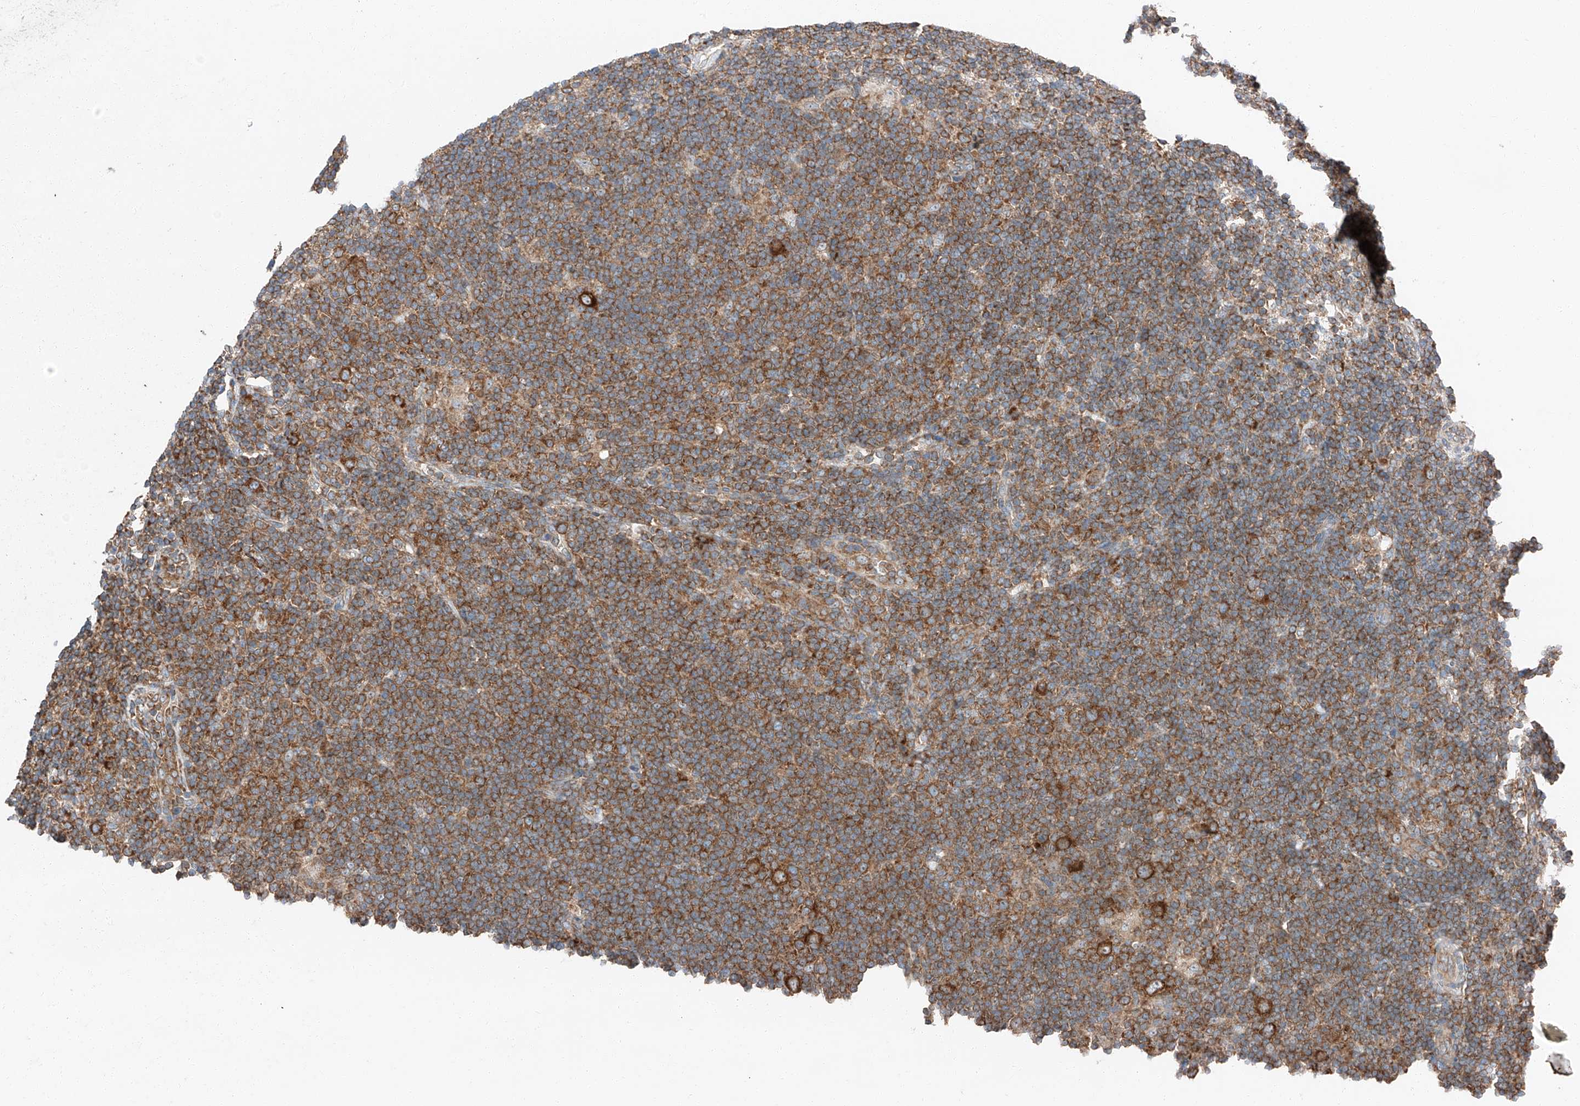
{"staining": {"intensity": "strong", "quantity": ">75%", "location": "cytoplasmic/membranous"}, "tissue": "lymphoma", "cell_type": "Tumor cells", "image_type": "cancer", "snomed": [{"axis": "morphology", "description": "Hodgkin's disease, NOS"}, {"axis": "topography", "description": "Lymph node"}], "caption": "Lymphoma stained for a protein reveals strong cytoplasmic/membranous positivity in tumor cells. (Brightfield microscopy of DAB IHC at high magnification).", "gene": "ZC3H15", "patient": {"sex": "female", "age": 57}}